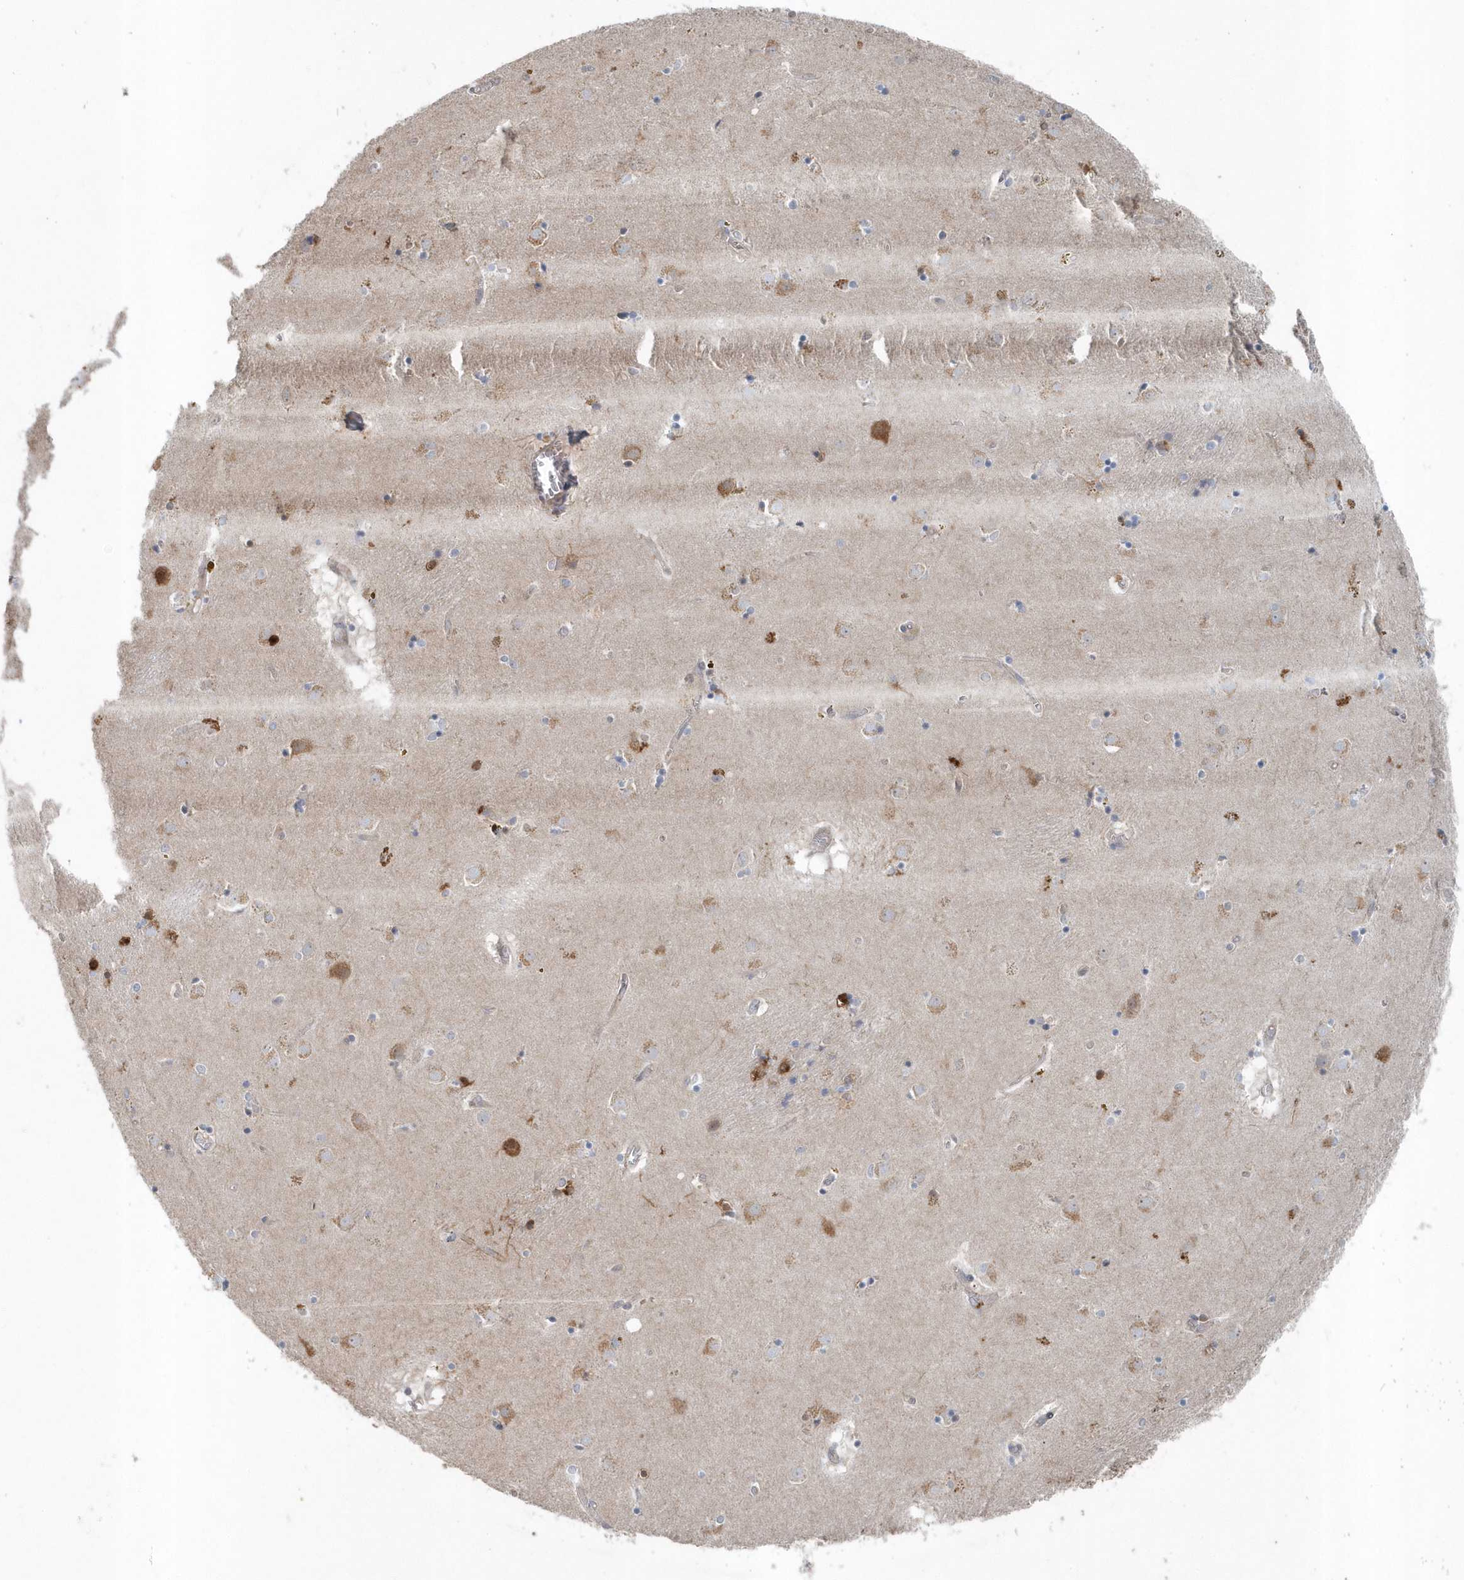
{"staining": {"intensity": "negative", "quantity": "none", "location": "none"}, "tissue": "caudate", "cell_type": "Glial cells", "image_type": "normal", "snomed": [{"axis": "morphology", "description": "Normal tissue, NOS"}, {"axis": "topography", "description": "Lateral ventricle wall"}], "caption": "Glial cells show no significant protein expression in unremarkable caudate. (DAB (3,3'-diaminobenzidine) IHC, high magnification).", "gene": "MCC", "patient": {"sex": "male", "age": 70}}